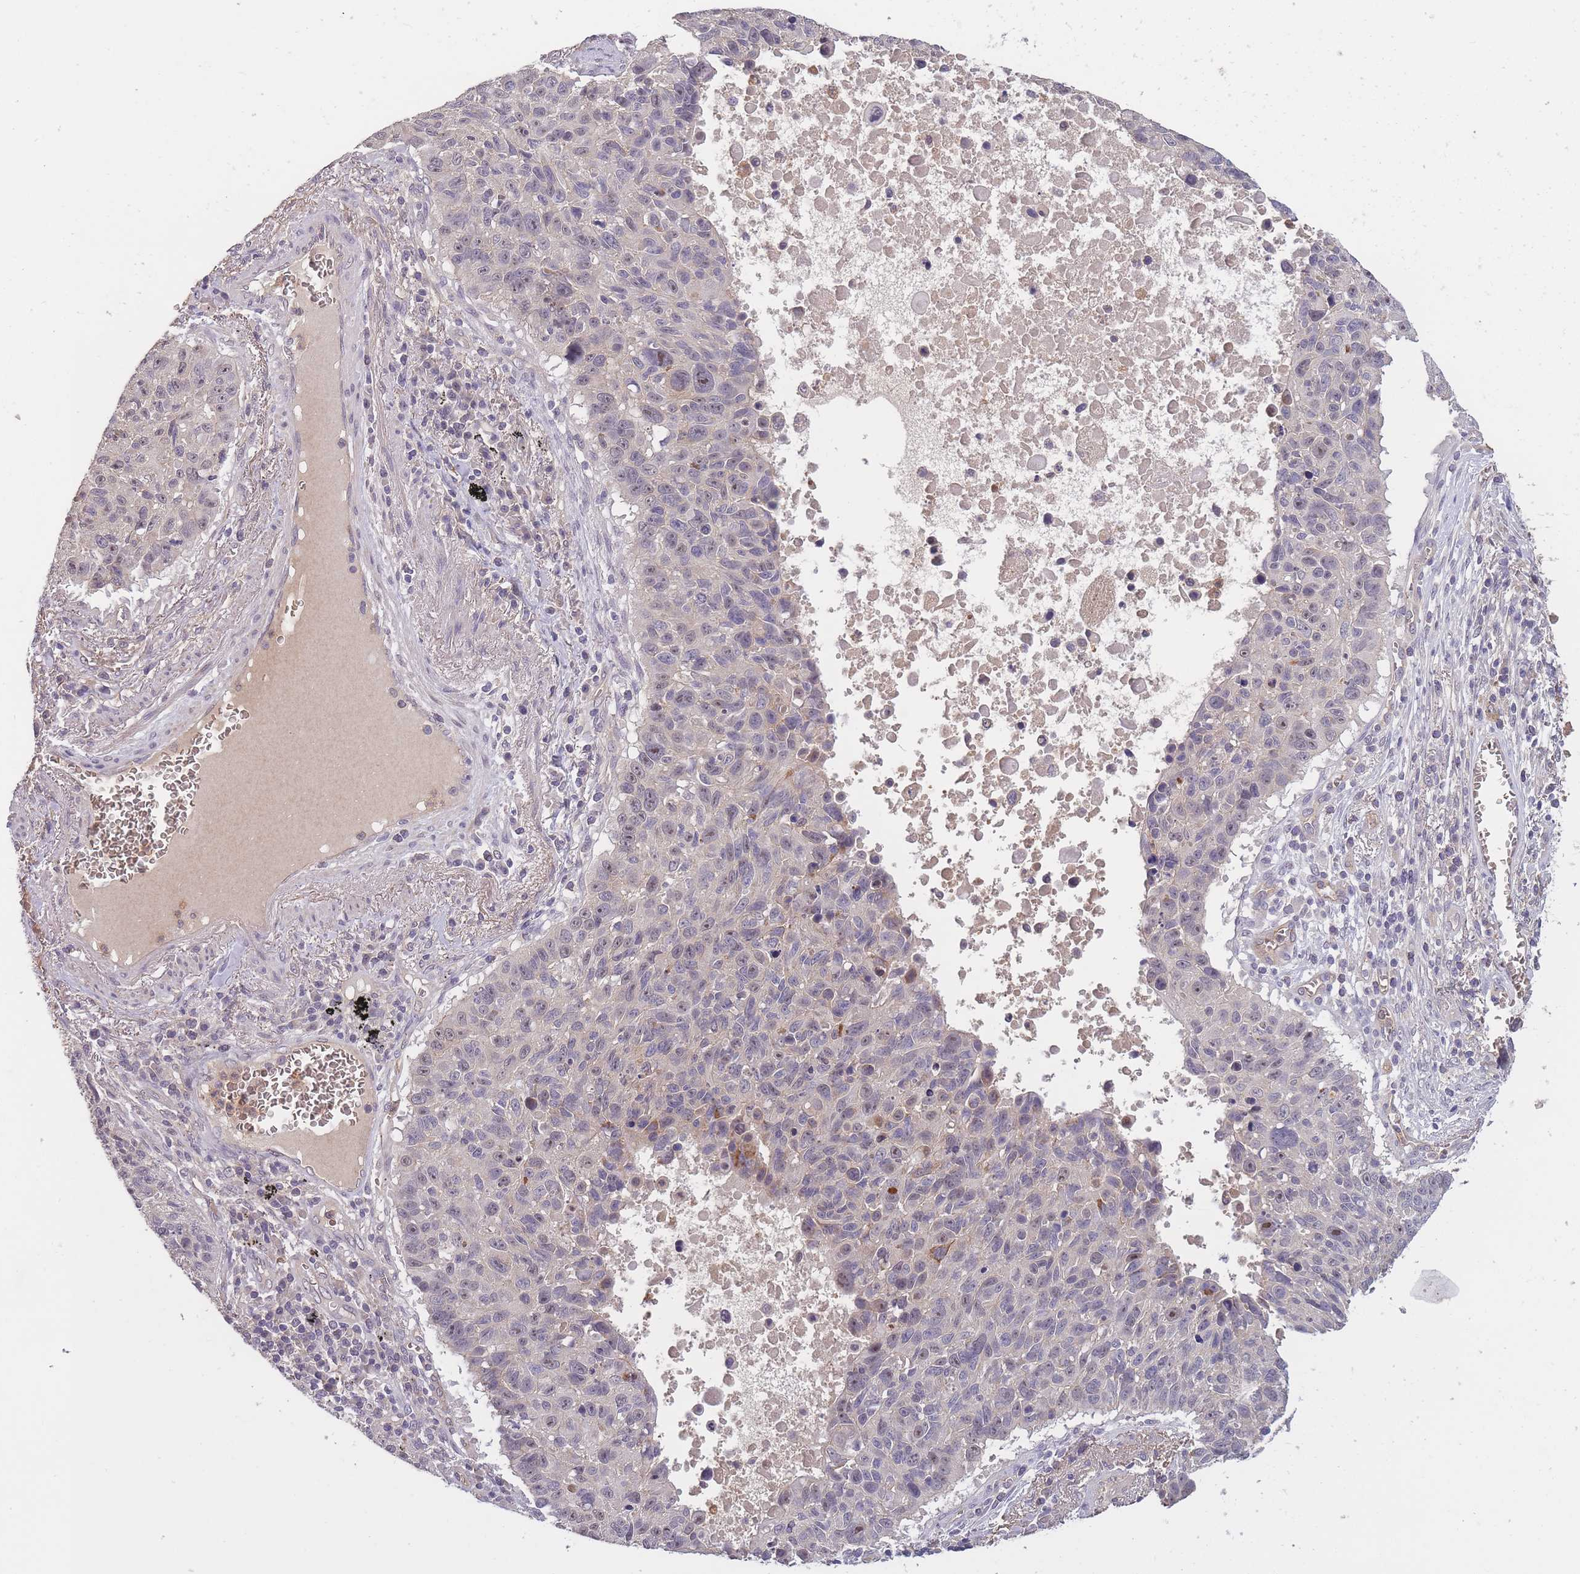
{"staining": {"intensity": "weak", "quantity": "<25%", "location": "nuclear"}, "tissue": "lung cancer", "cell_type": "Tumor cells", "image_type": "cancer", "snomed": [{"axis": "morphology", "description": "Squamous cell carcinoma, NOS"}, {"axis": "topography", "description": "Lung"}], "caption": "The immunohistochemistry (IHC) micrograph has no significant positivity in tumor cells of squamous cell carcinoma (lung) tissue. (Brightfield microscopy of DAB (3,3'-diaminobenzidine) immunohistochemistry at high magnification).", "gene": "KIAA1755", "patient": {"sex": "male", "age": 66}}